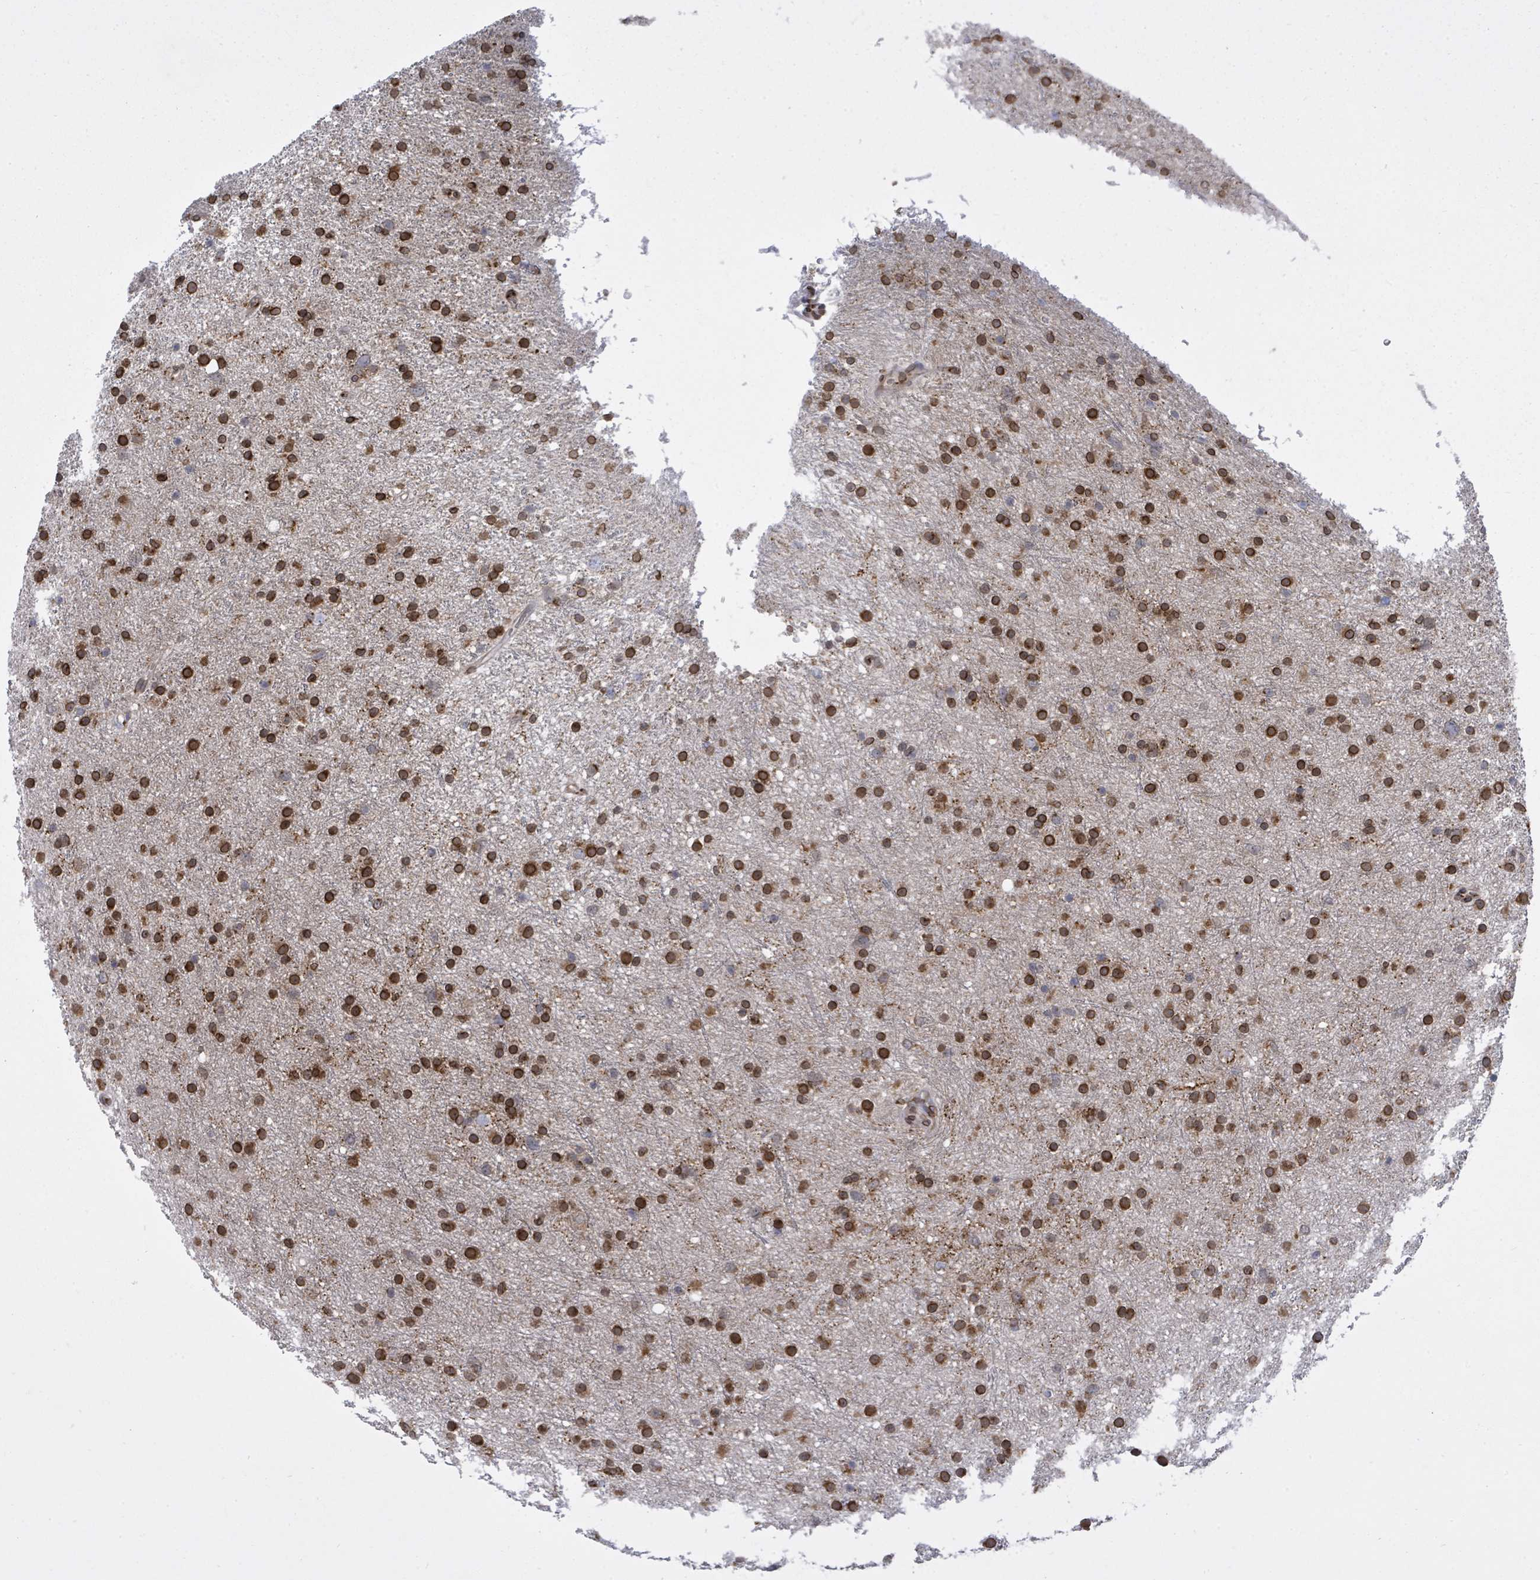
{"staining": {"intensity": "strong", "quantity": ">75%", "location": "cytoplasmic/membranous,nuclear"}, "tissue": "glioma", "cell_type": "Tumor cells", "image_type": "cancer", "snomed": [{"axis": "morphology", "description": "Glioma, malignant, Low grade"}, {"axis": "topography", "description": "Cerebral cortex"}], "caption": "Immunohistochemistry (IHC) of malignant glioma (low-grade) demonstrates high levels of strong cytoplasmic/membranous and nuclear staining in about >75% of tumor cells. (brown staining indicates protein expression, while blue staining denotes nuclei).", "gene": "ARFGAP1", "patient": {"sex": "female", "age": 39}}